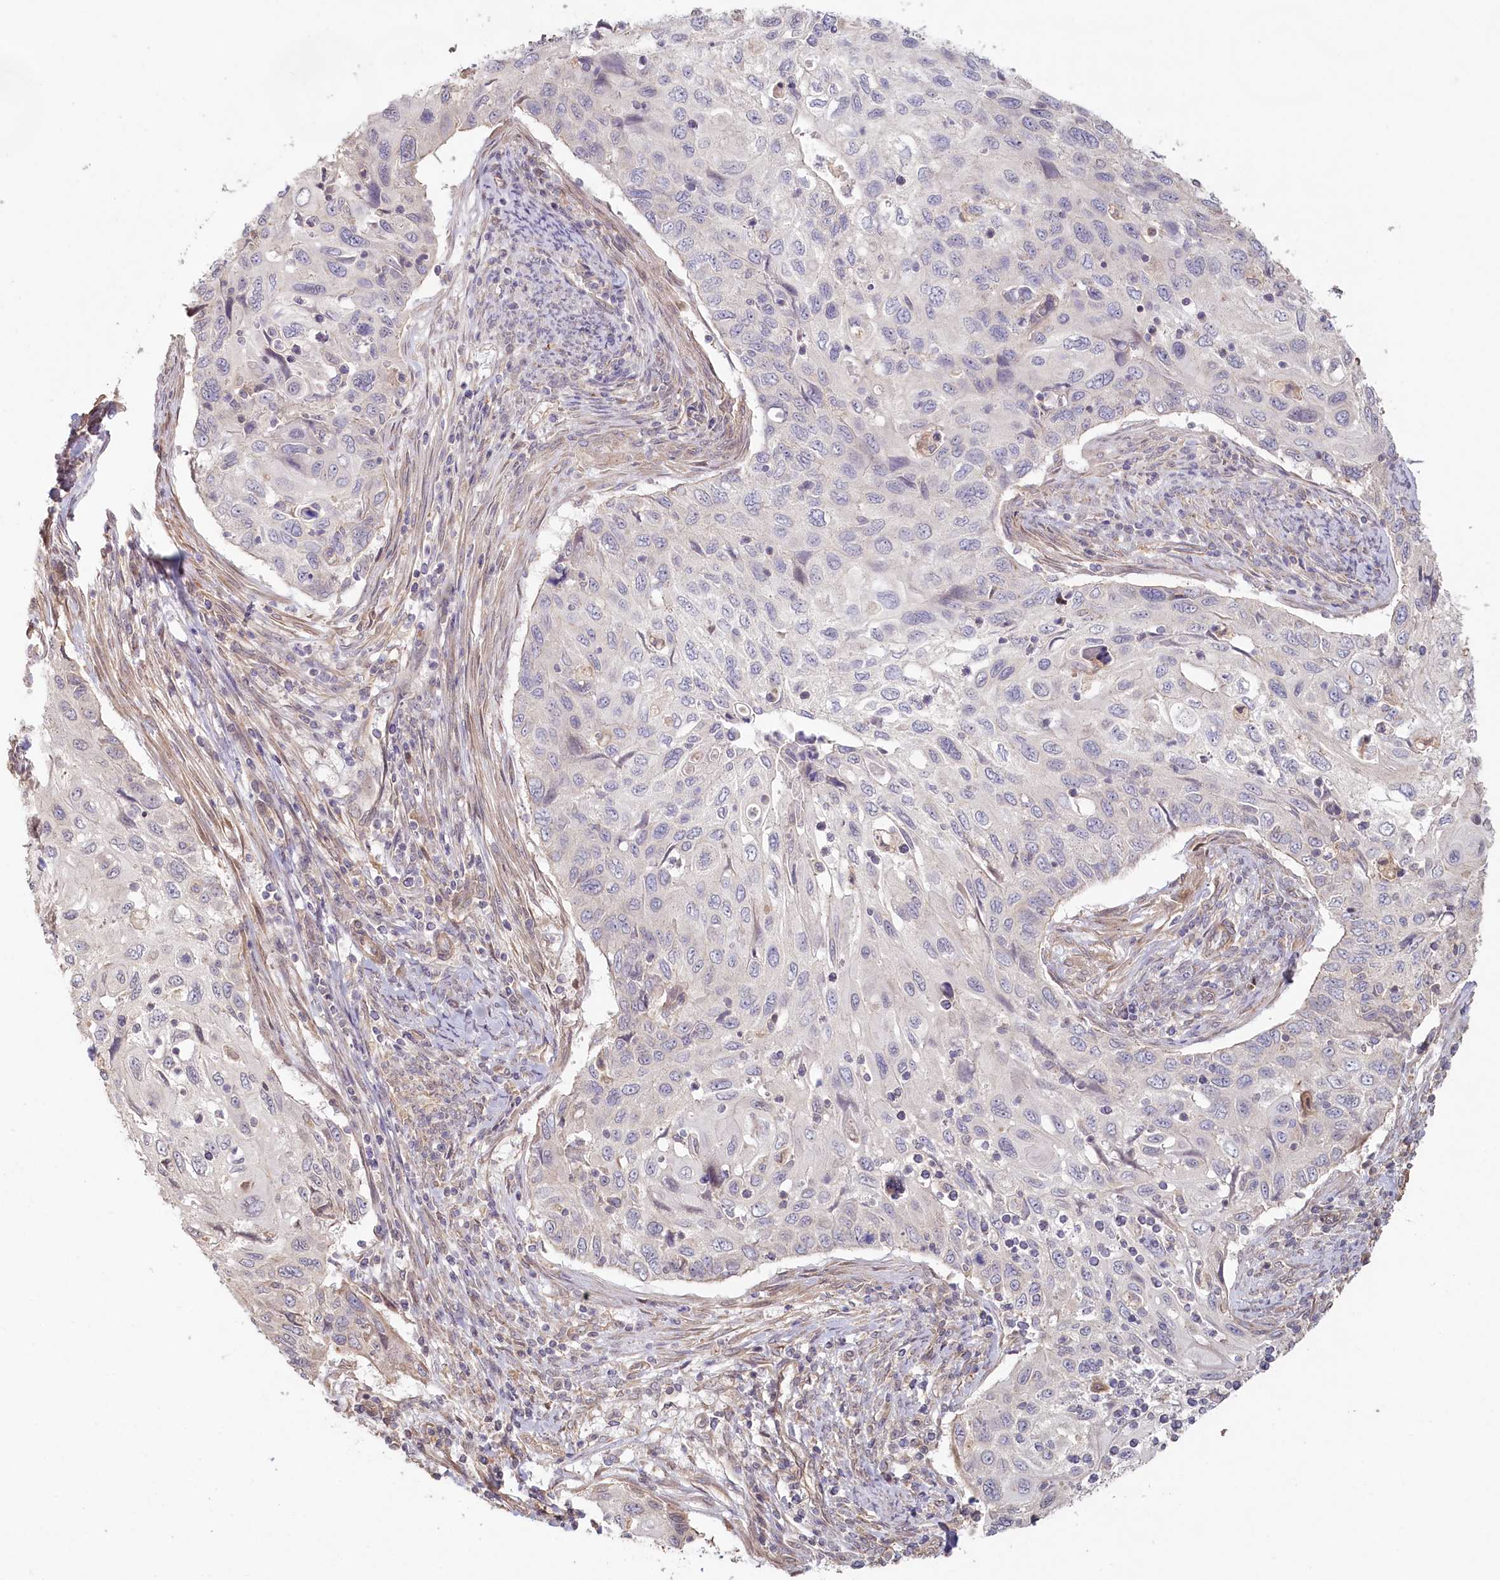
{"staining": {"intensity": "negative", "quantity": "none", "location": "none"}, "tissue": "cervical cancer", "cell_type": "Tumor cells", "image_type": "cancer", "snomed": [{"axis": "morphology", "description": "Squamous cell carcinoma, NOS"}, {"axis": "topography", "description": "Cervix"}], "caption": "Immunohistochemical staining of human cervical cancer (squamous cell carcinoma) reveals no significant expression in tumor cells. (Immunohistochemistry, brightfield microscopy, high magnification).", "gene": "TCHP", "patient": {"sex": "female", "age": 70}}